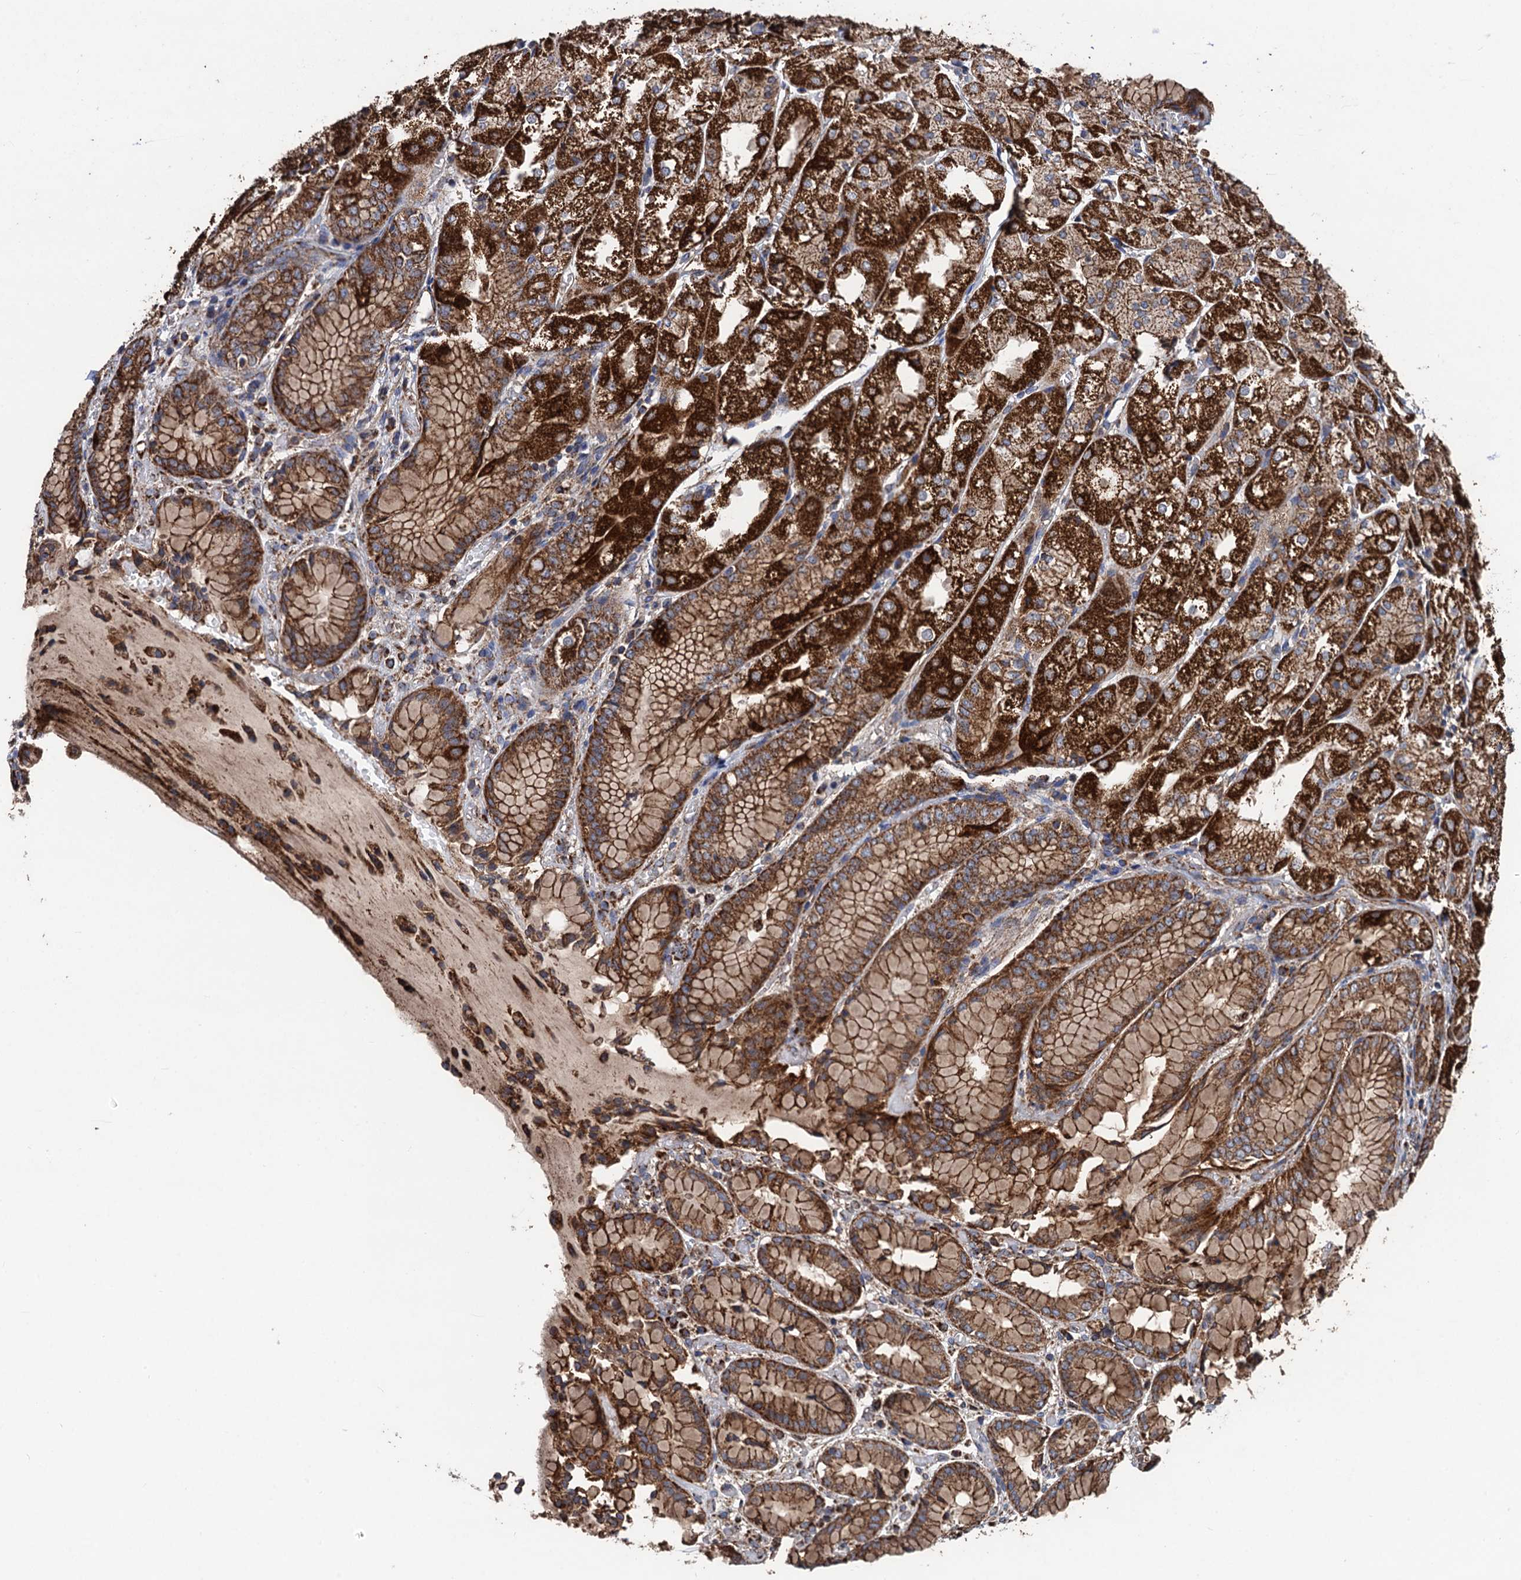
{"staining": {"intensity": "strong", "quantity": ">75%", "location": "cytoplasmic/membranous"}, "tissue": "stomach", "cell_type": "Glandular cells", "image_type": "normal", "snomed": [{"axis": "morphology", "description": "Normal tissue, NOS"}, {"axis": "topography", "description": "Stomach, upper"}], "caption": "Immunohistochemistry (IHC) photomicrograph of unremarkable stomach stained for a protein (brown), which displays high levels of strong cytoplasmic/membranous staining in about >75% of glandular cells.", "gene": "DGLUCY", "patient": {"sex": "male", "age": 72}}